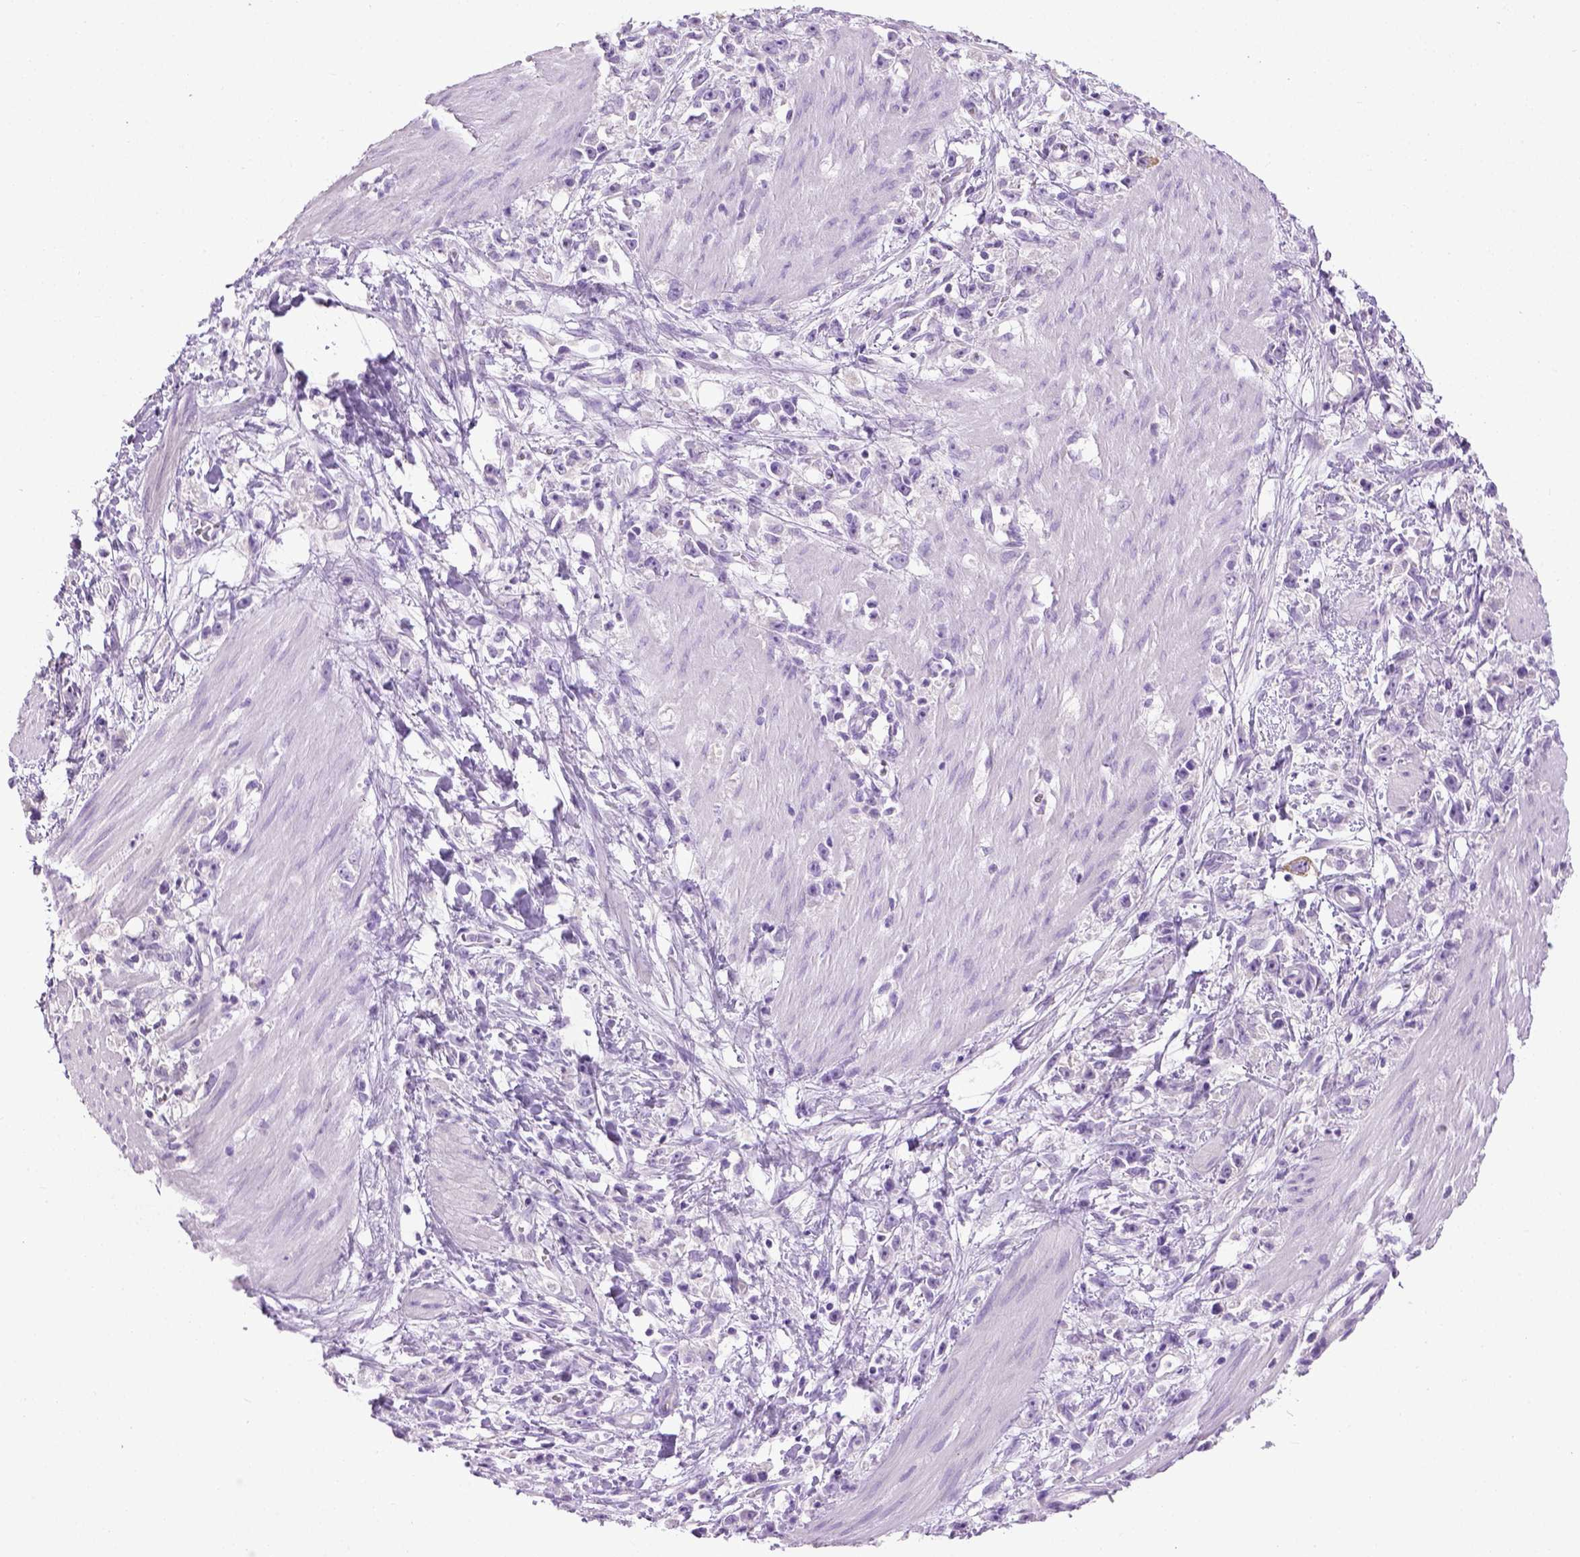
{"staining": {"intensity": "negative", "quantity": "none", "location": "none"}, "tissue": "stomach cancer", "cell_type": "Tumor cells", "image_type": "cancer", "snomed": [{"axis": "morphology", "description": "Adenocarcinoma, NOS"}, {"axis": "topography", "description": "Stomach"}], "caption": "The image reveals no staining of tumor cells in stomach cancer (adenocarcinoma).", "gene": "CYP24A1", "patient": {"sex": "female", "age": 59}}